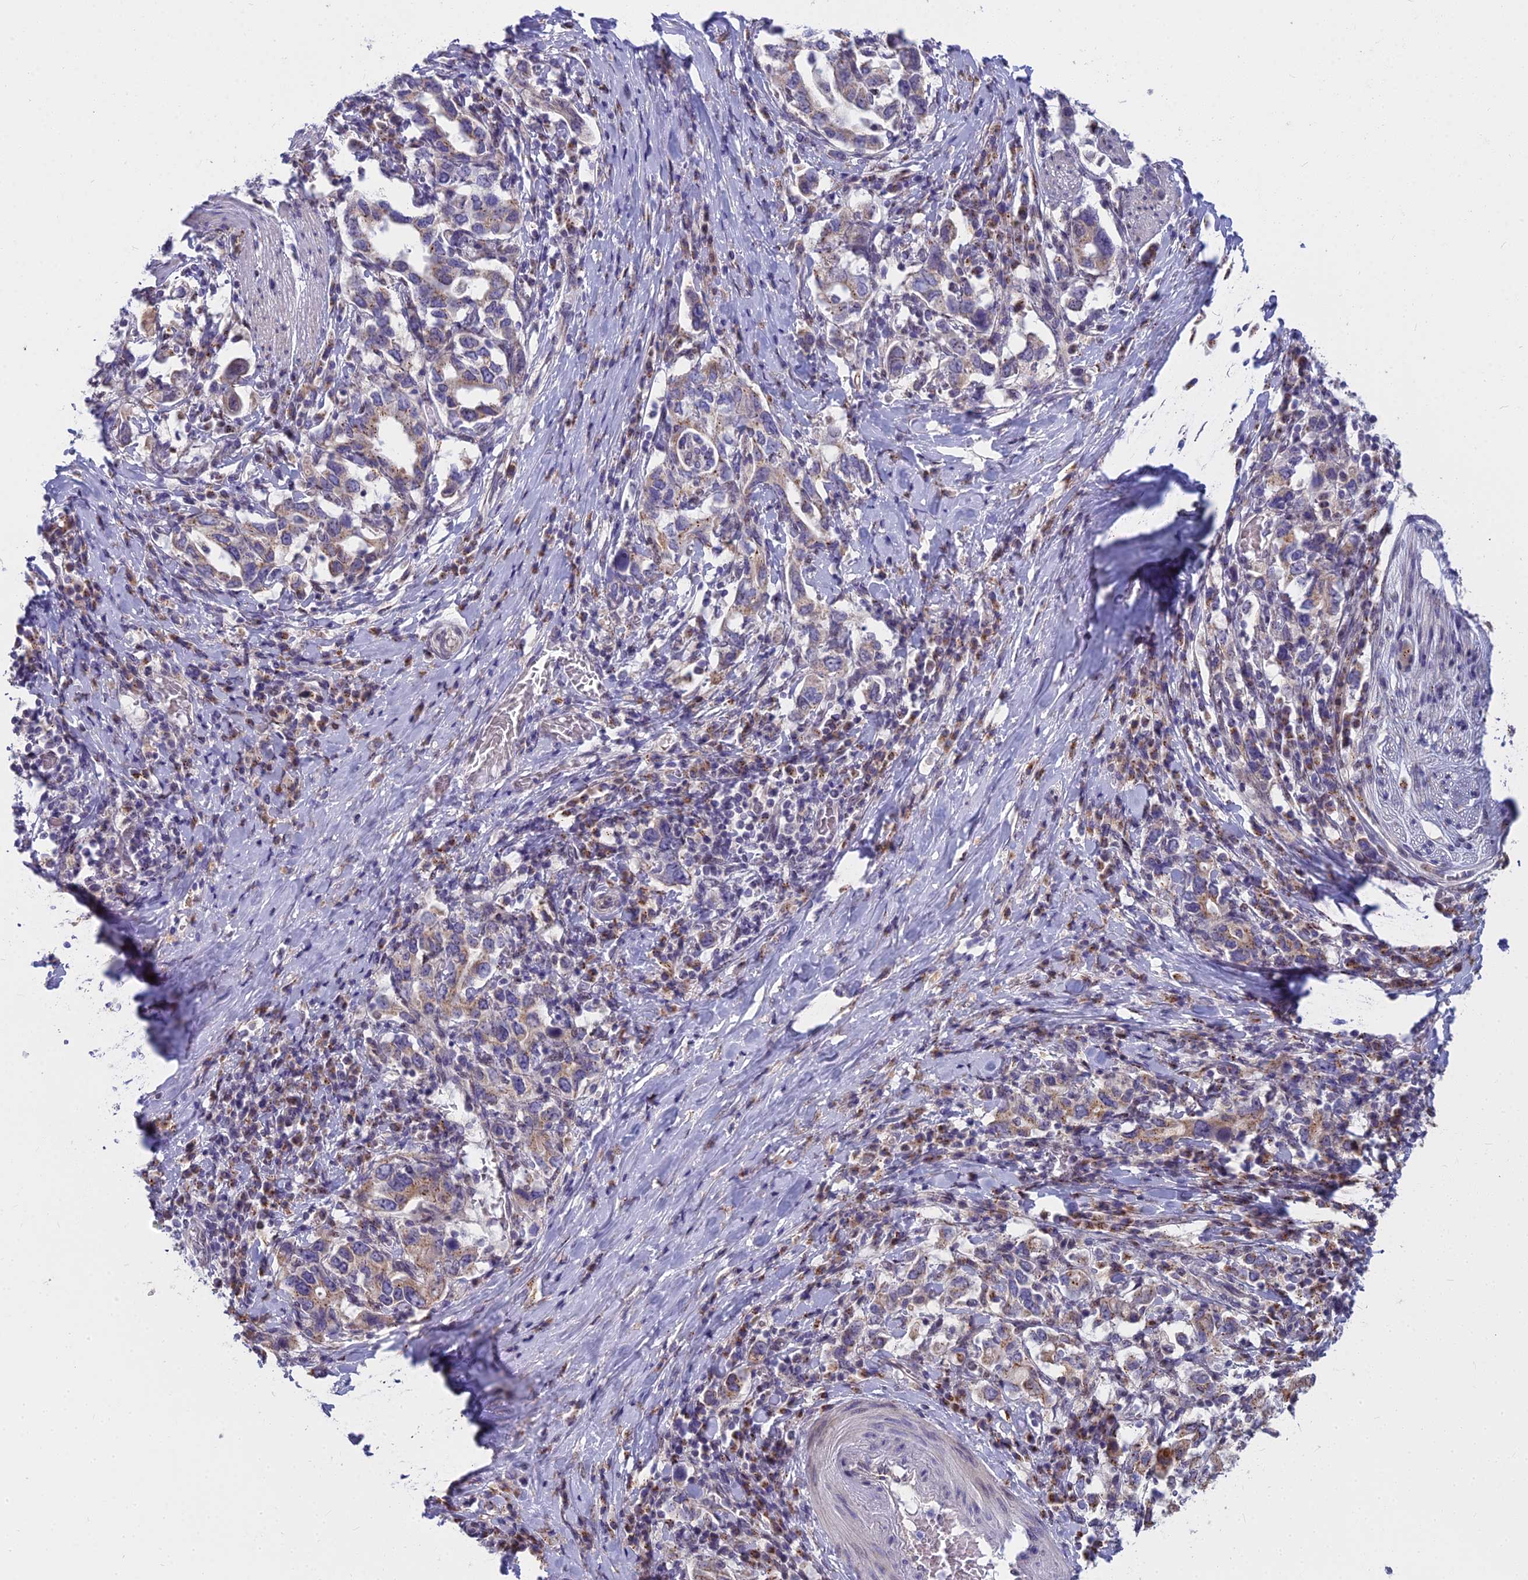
{"staining": {"intensity": "moderate", "quantity": "<25%", "location": "cytoplasmic/membranous"}, "tissue": "stomach cancer", "cell_type": "Tumor cells", "image_type": "cancer", "snomed": [{"axis": "morphology", "description": "Adenocarcinoma, NOS"}, {"axis": "topography", "description": "Stomach, upper"}, {"axis": "topography", "description": "Stomach"}], "caption": "Protein staining reveals moderate cytoplasmic/membranous positivity in approximately <25% of tumor cells in adenocarcinoma (stomach).", "gene": "WDPCP", "patient": {"sex": "male", "age": 62}}